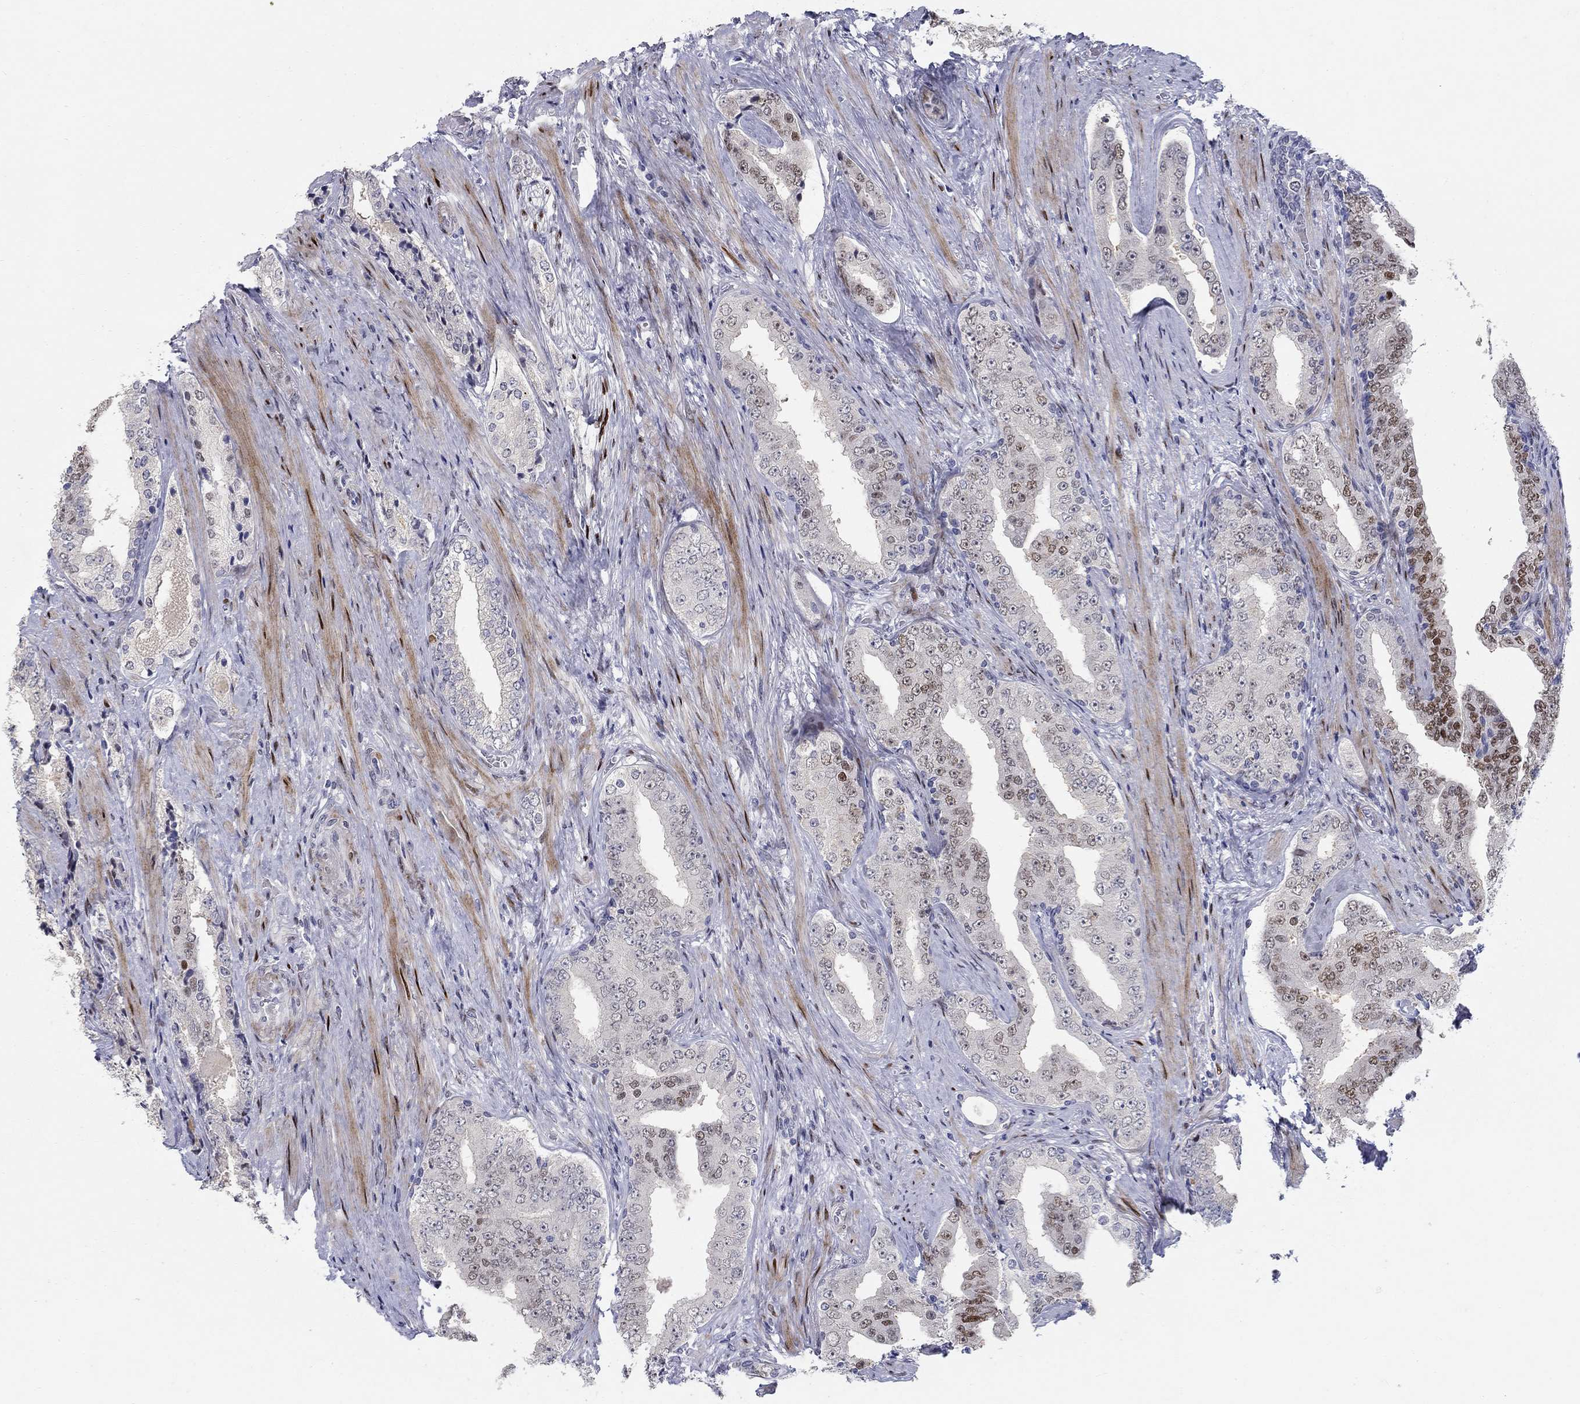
{"staining": {"intensity": "moderate", "quantity": "<25%", "location": "nuclear"}, "tissue": "prostate cancer", "cell_type": "Tumor cells", "image_type": "cancer", "snomed": [{"axis": "morphology", "description": "Adenocarcinoma, Low grade"}, {"axis": "topography", "description": "Prostate and seminal vesicle, NOS"}], "caption": "Prostate cancer stained with immunohistochemistry demonstrates moderate nuclear staining in about <25% of tumor cells.", "gene": "RAPGEF5", "patient": {"sex": "male", "age": 61}}